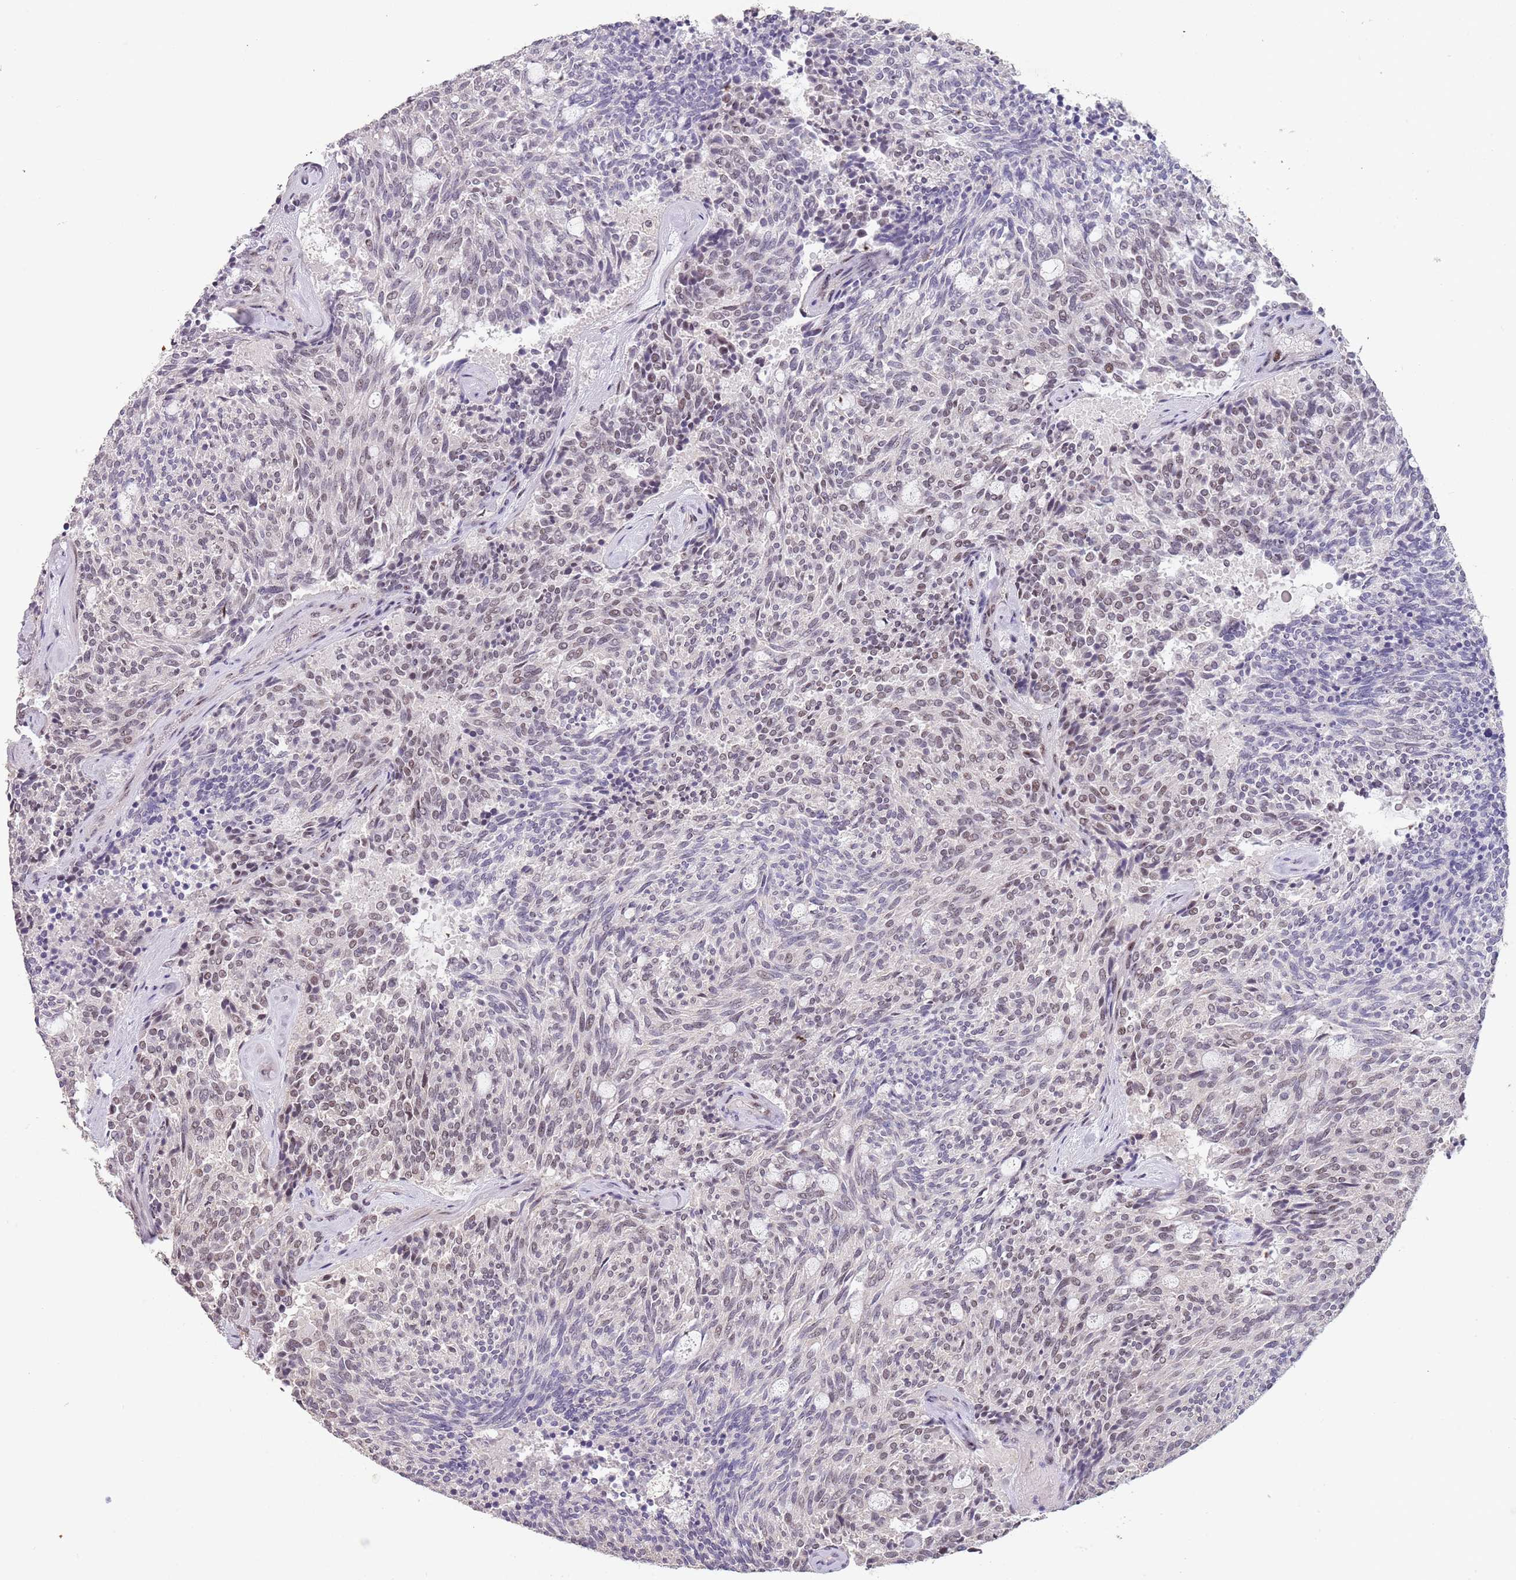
{"staining": {"intensity": "weak", "quantity": "25%-75%", "location": "nuclear"}, "tissue": "carcinoid", "cell_type": "Tumor cells", "image_type": "cancer", "snomed": [{"axis": "morphology", "description": "Carcinoid, malignant, NOS"}, {"axis": "topography", "description": "Pancreas"}], "caption": "Immunohistochemical staining of human carcinoid exhibits weak nuclear protein staining in about 25%-75% of tumor cells. The staining was performed using DAB (3,3'-diaminobenzidine) to visualize the protein expression in brown, while the nuclei were stained in blue with hematoxylin (Magnification: 20x).", "gene": "CIZ1", "patient": {"sex": "female", "age": 54}}